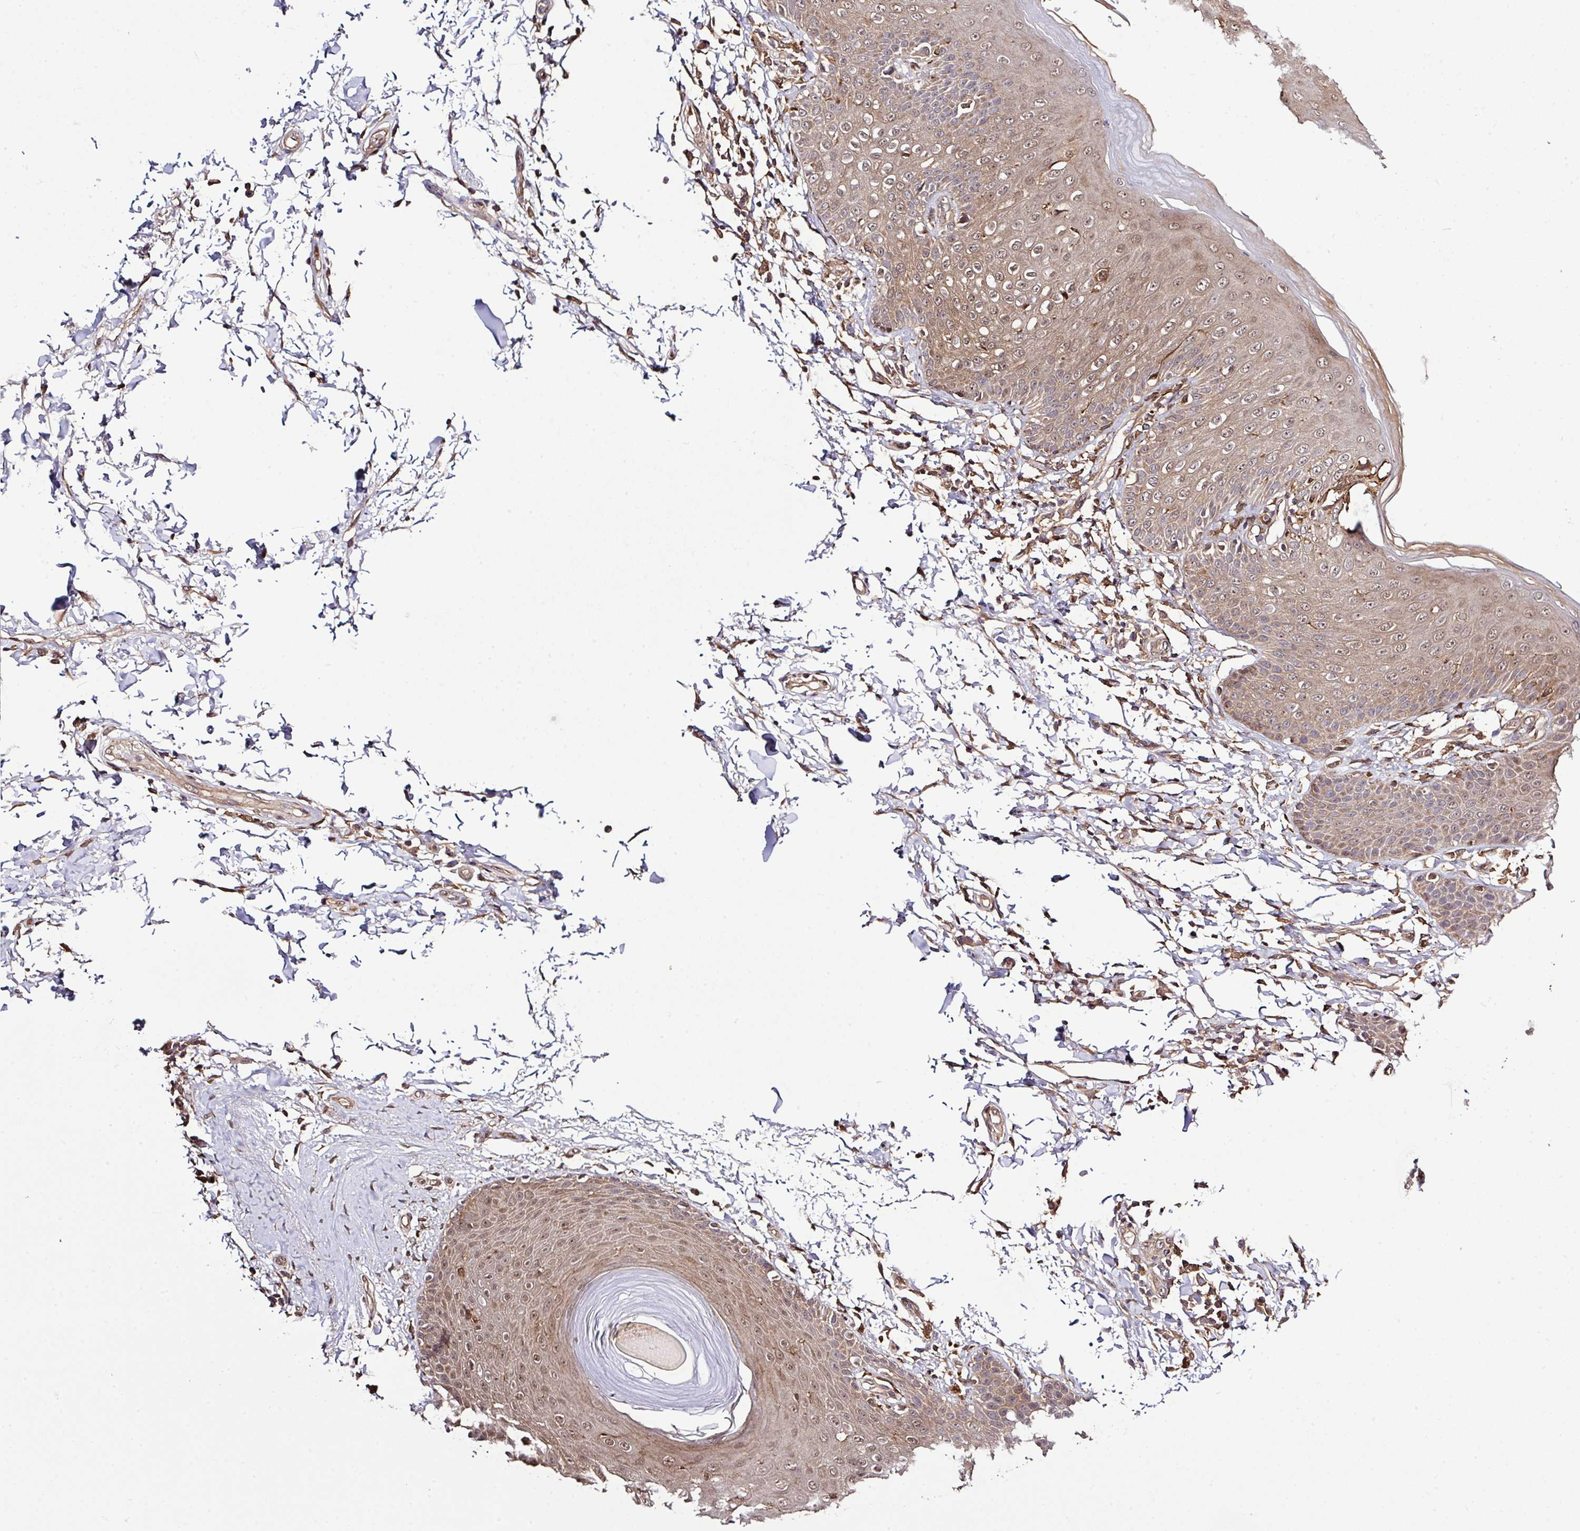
{"staining": {"intensity": "moderate", "quantity": ">75%", "location": "cytoplasmic/membranous,nuclear"}, "tissue": "skin", "cell_type": "Epidermal cells", "image_type": "normal", "snomed": [{"axis": "morphology", "description": "Normal tissue, NOS"}, {"axis": "topography", "description": "Peripheral nerve tissue"}], "caption": "Immunohistochemistry staining of unremarkable skin, which shows medium levels of moderate cytoplasmic/membranous,nuclear staining in about >75% of epidermal cells indicating moderate cytoplasmic/membranous,nuclear protein staining. The staining was performed using DAB (3,3'-diaminobenzidine) (brown) for protein detection and nuclei were counterstained in hematoxylin (blue).", "gene": "ARPIN", "patient": {"sex": "male", "age": 51}}